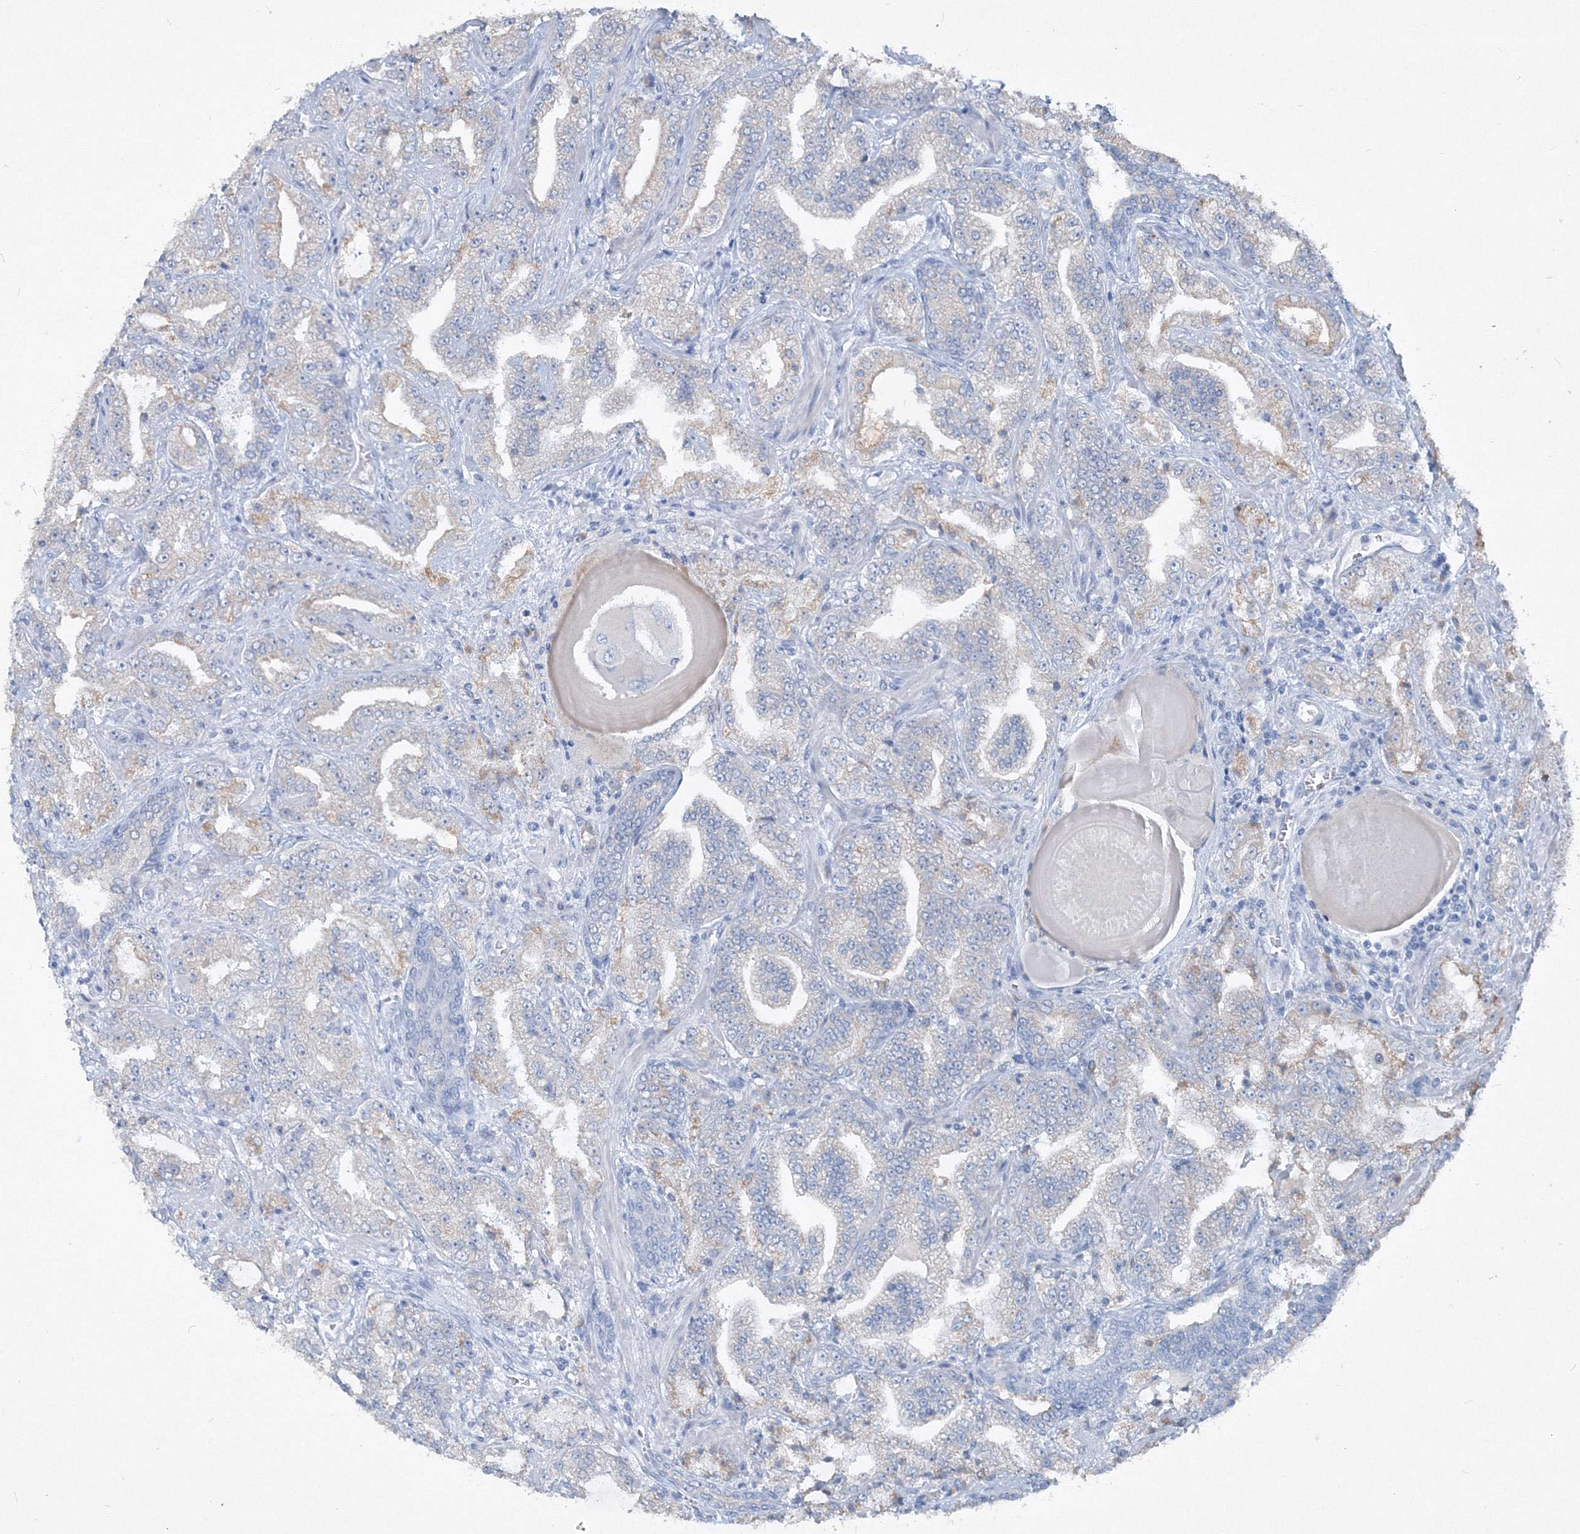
{"staining": {"intensity": "weak", "quantity": "<25%", "location": "cytoplasmic/membranous"}, "tissue": "prostate cancer", "cell_type": "Tumor cells", "image_type": "cancer", "snomed": [{"axis": "morphology", "description": "Adenocarcinoma, High grade"}, {"axis": "topography", "description": "Prostate"}], "caption": "Immunohistochemistry image of neoplastic tissue: human adenocarcinoma (high-grade) (prostate) stained with DAB reveals no significant protein positivity in tumor cells. (IHC, brightfield microscopy, high magnification).", "gene": "IFNAR1", "patient": {"sex": "male", "age": 64}}